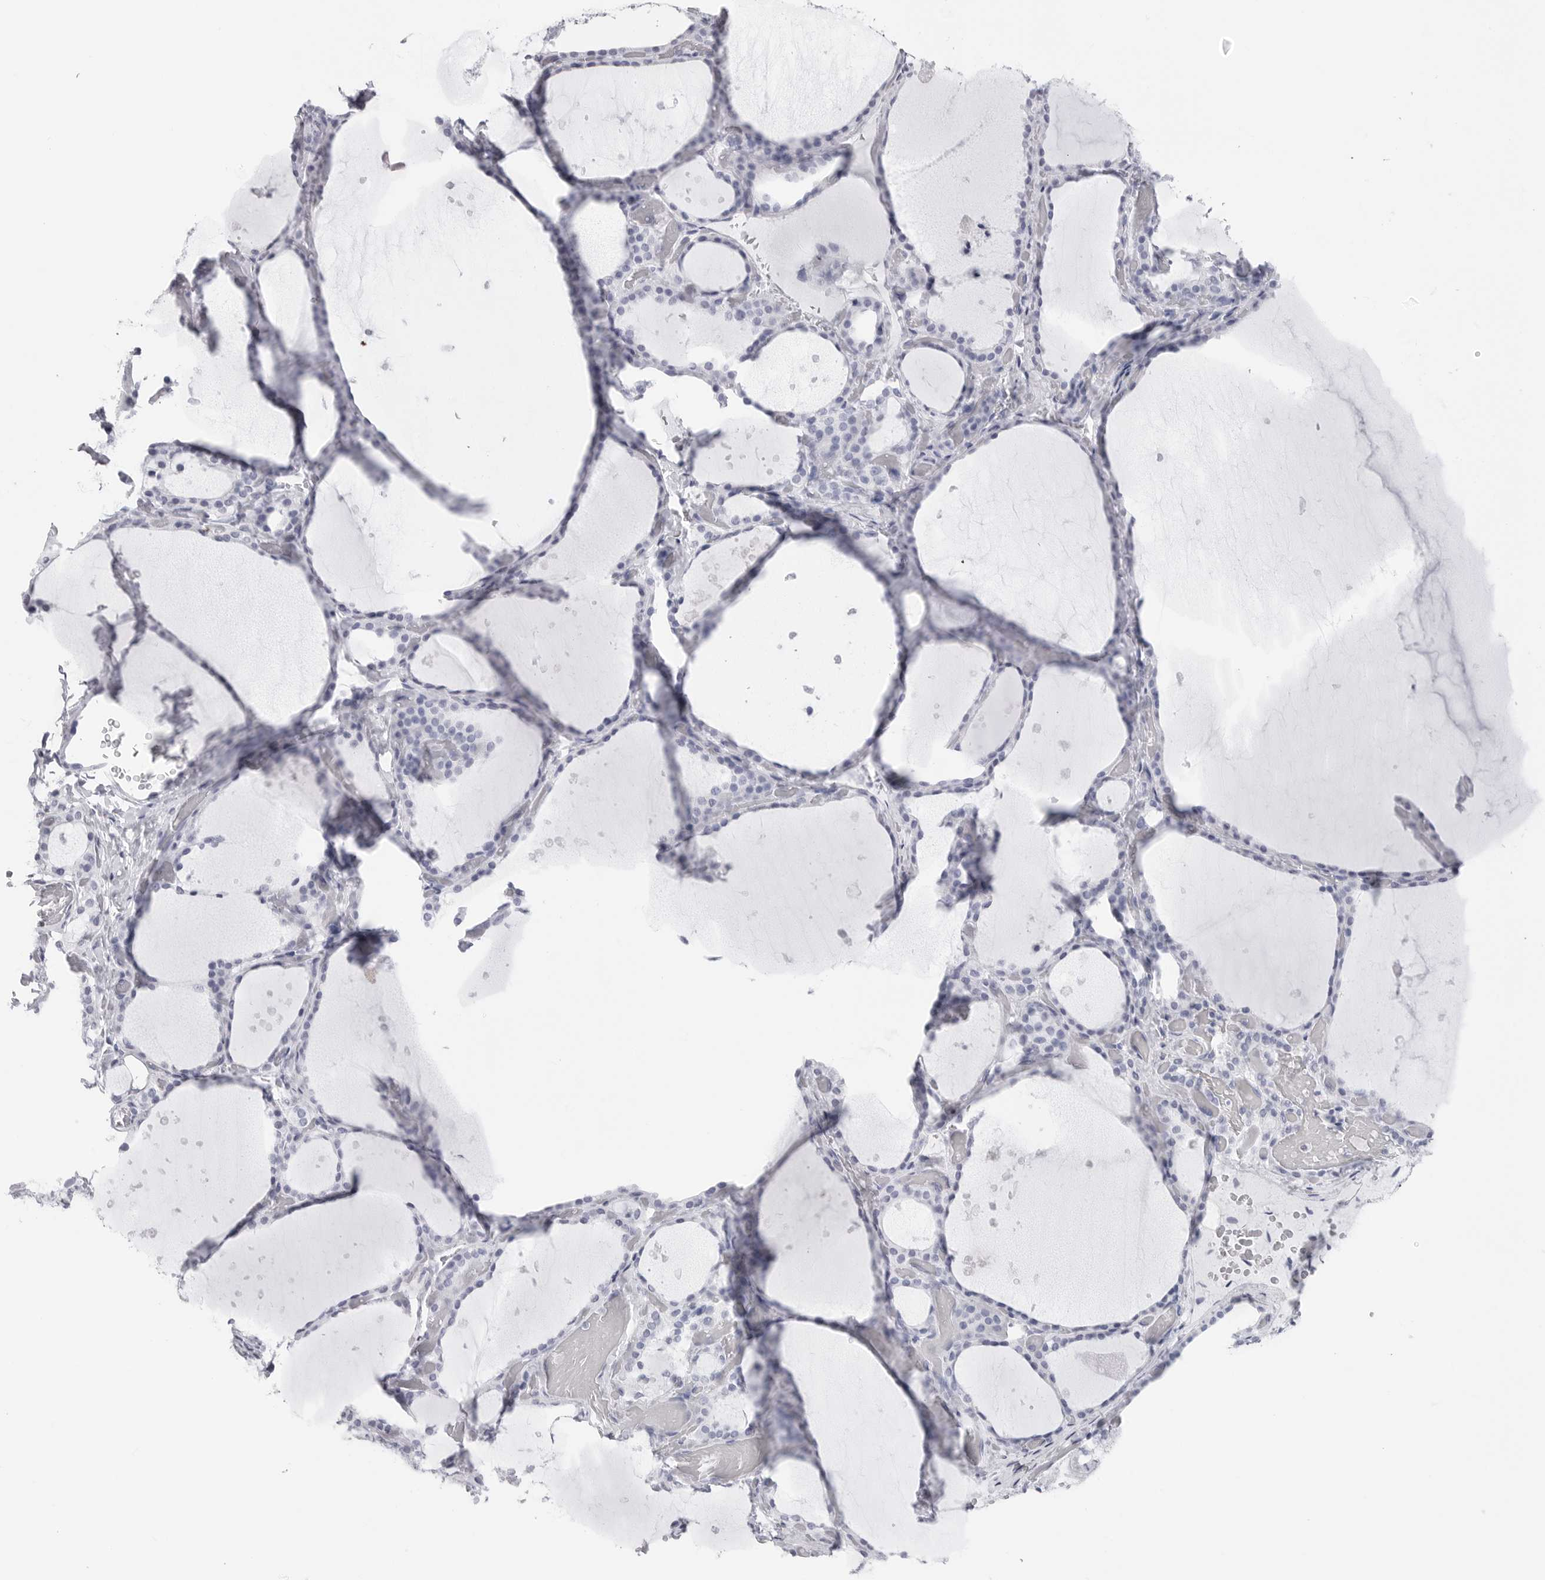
{"staining": {"intensity": "negative", "quantity": "none", "location": "none"}, "tissue": "thyroid gland", "cell_type": "Glandular cells", "image_type": "normal", "snomed": [{"axis": "morphology", "description": "Normal tissue, NOS"}, {"axis": "topography", "description": "Thyroid gland"}], "caption": "The histopathology image exhibits no significant staining in glandular cells of thyroid gland.", "gene": "CST2", "patient": {"sex": "female", "age": 44}}